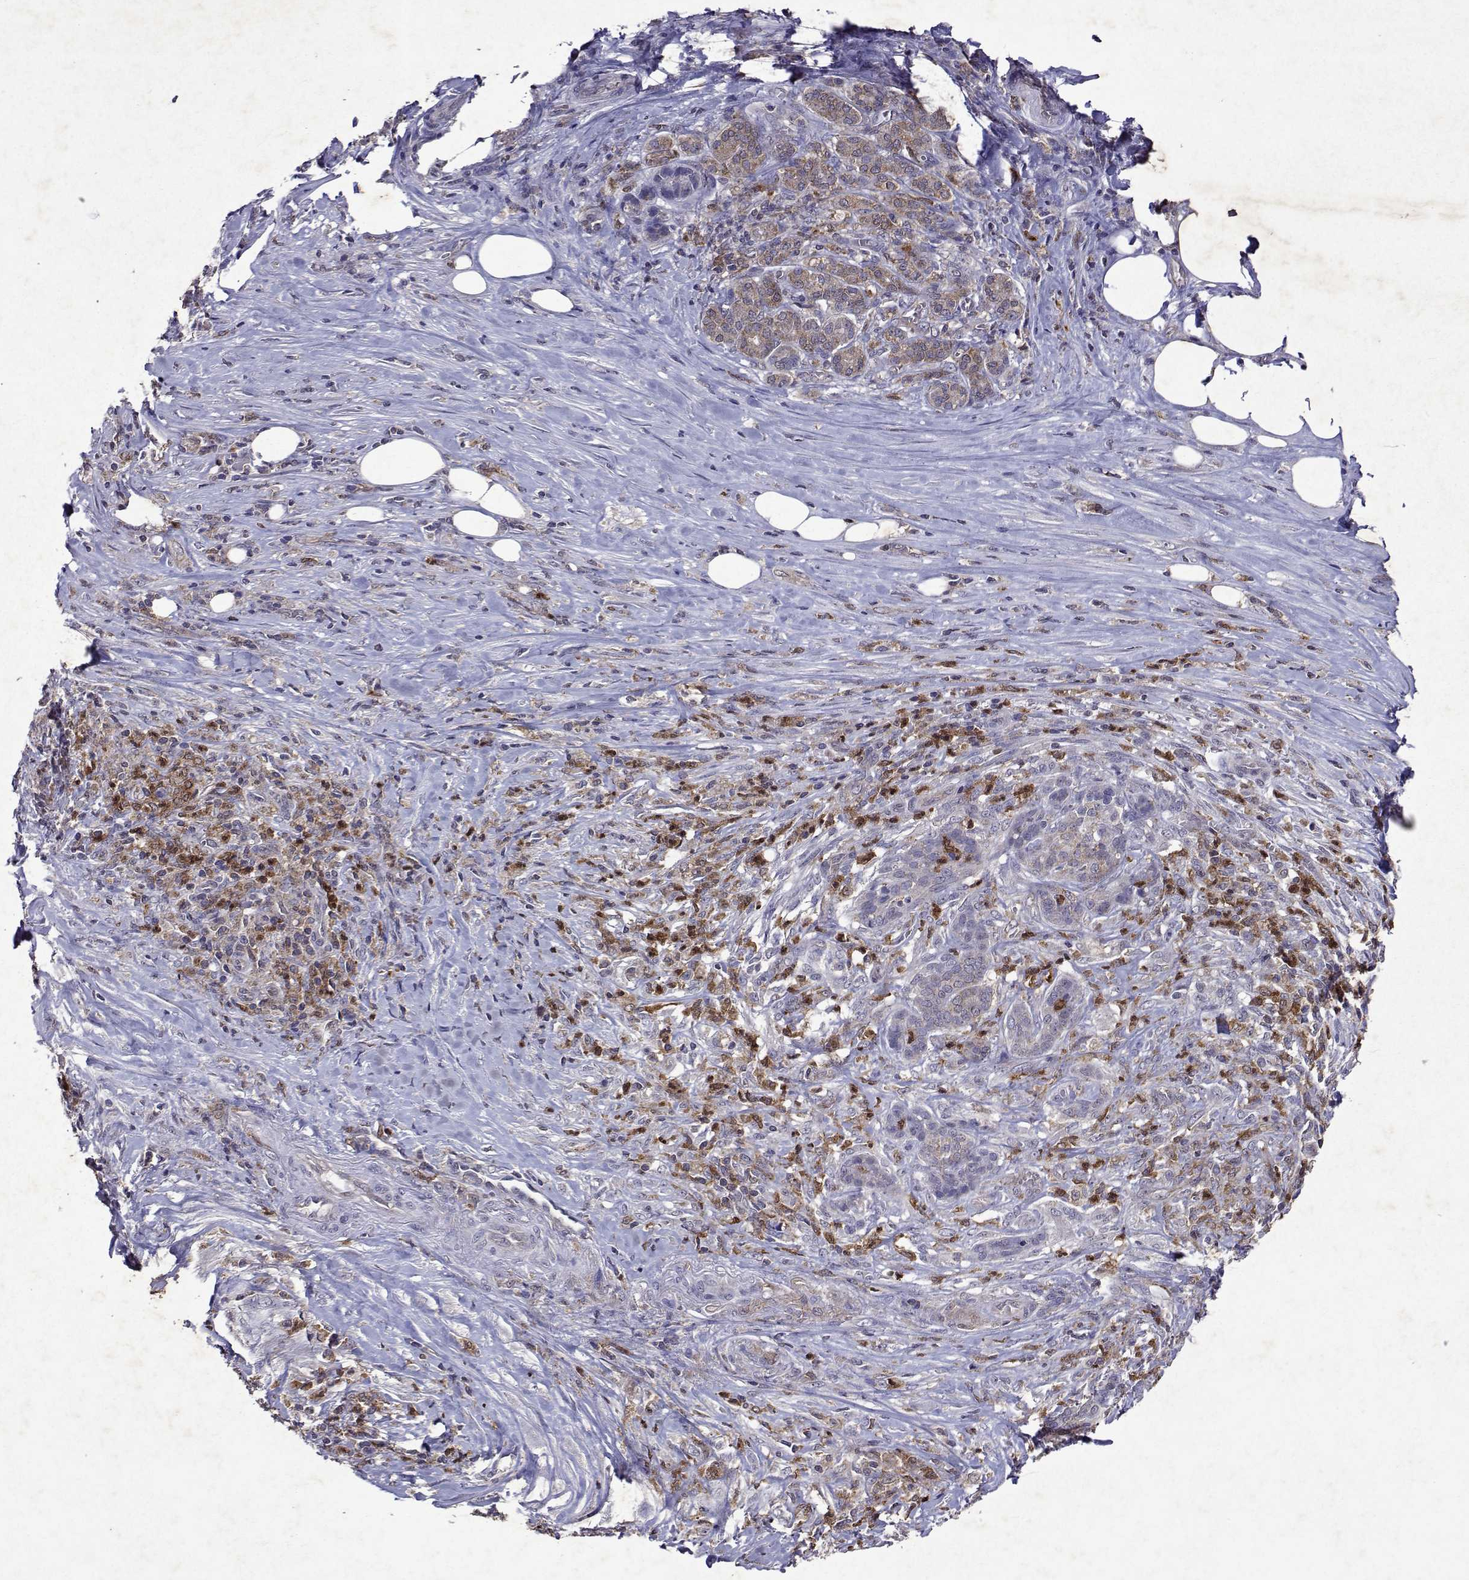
{"staining": {"intensity": "weak", "quantity": ">75%", "location": "cytoplasmic/membranous"}, "tissue": "pancreatic cancer", "cell_type": "Tumor cells", "image_type": "cancer", "snomed": [{"axis": "morphology", "description": "Normal tissue, NOS"}, {"axis": "morphology", "description": "Inflammation, NOS"}, {"axis": "morphology", "description": "Adenocarcinoma, NOS"}, {"axis": "topography", "description": "Pancreas"}], "caption": "A photomicrograph of human pancreatic cancer (adenocarcinoma) stained for a protein reveals weak cytoplasmic/membranous brown staining in tumor cells.", "gene": "APAF1", "patient": {"sex": "male", "age": 57}}